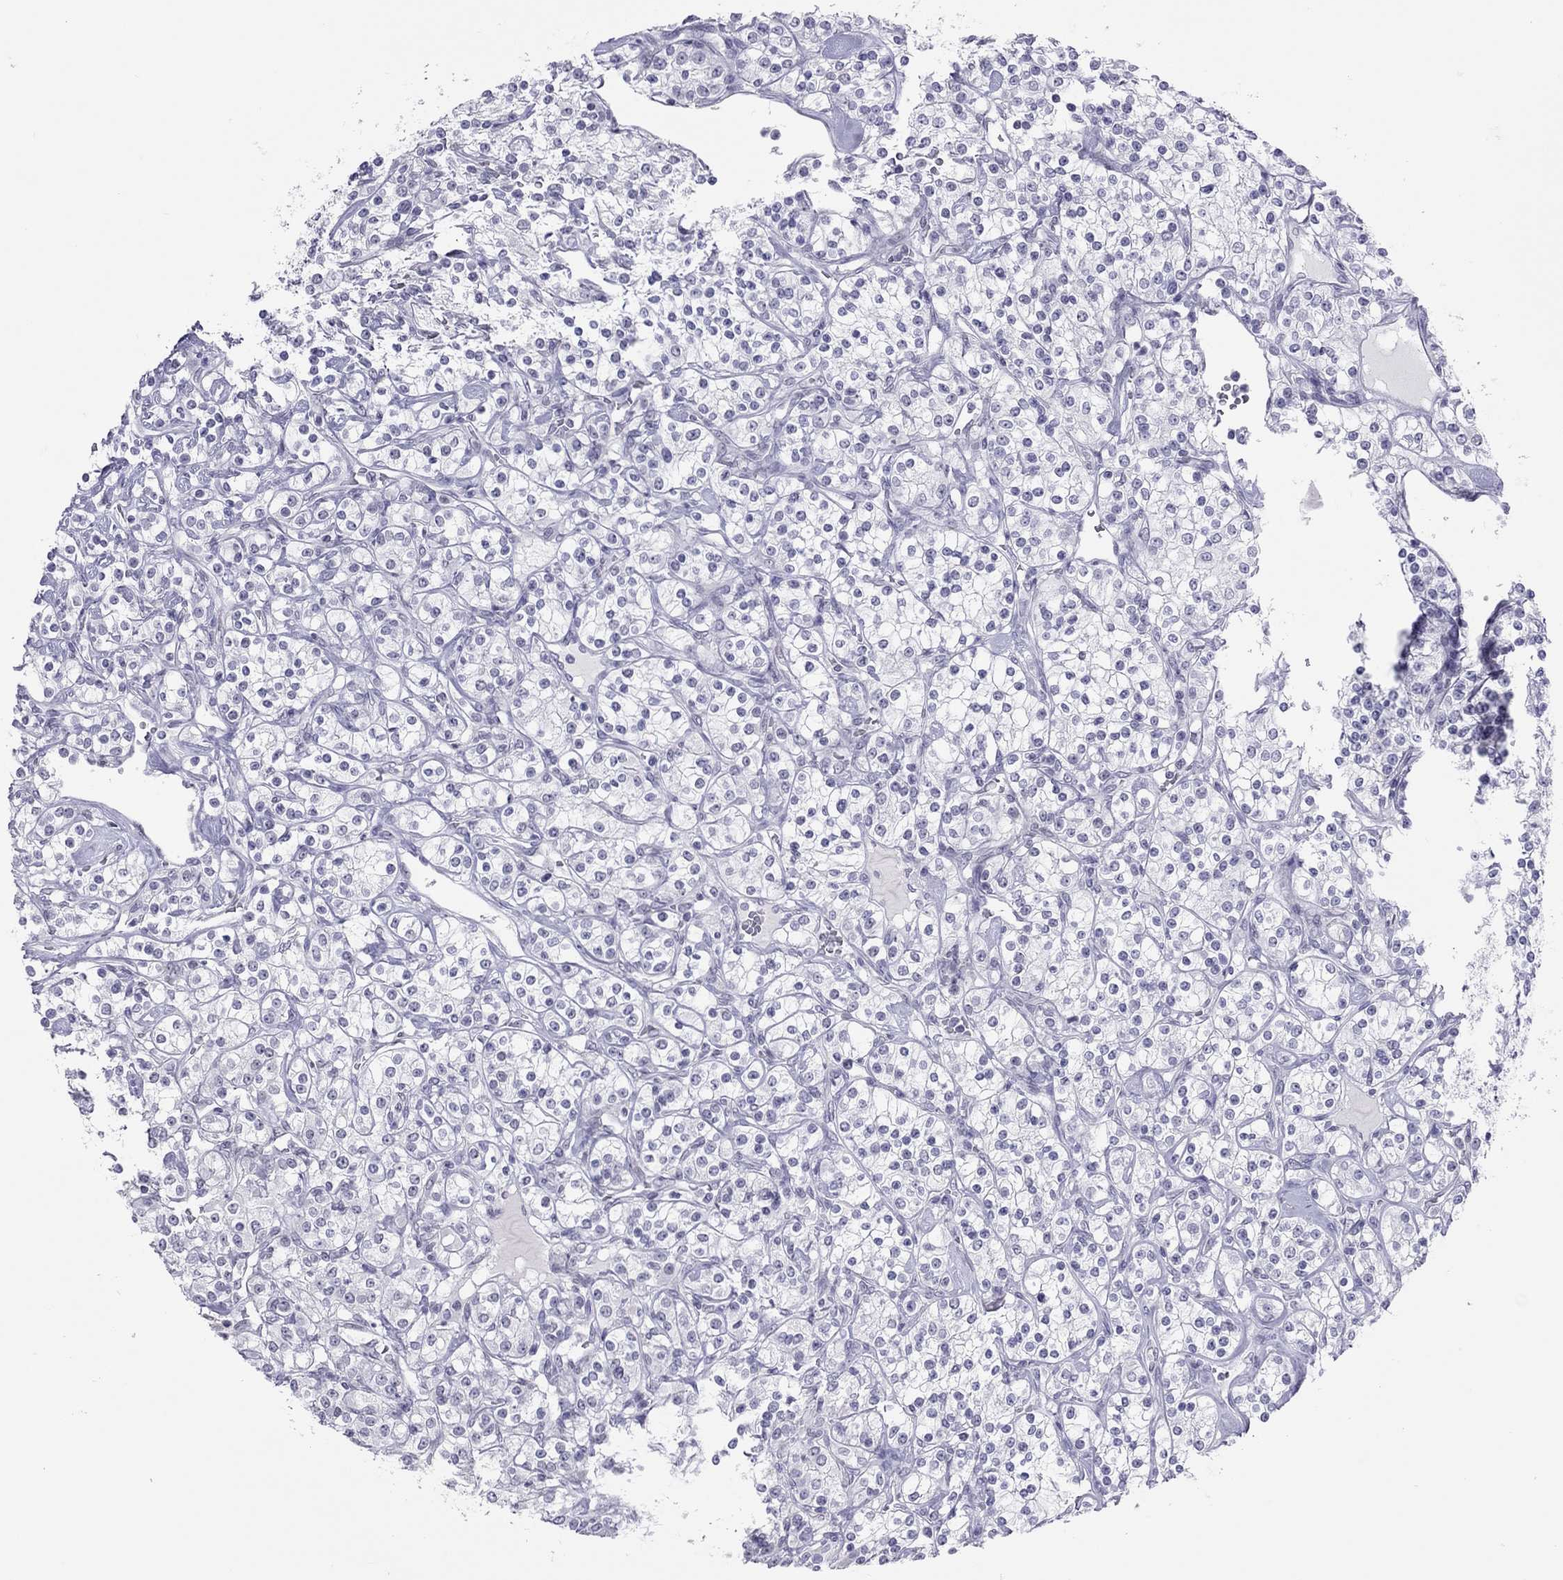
{"staining": {"intensity": "negative", "quantity": "none", "location": "none"}, "tissue": "renal cancer", "cell_type": "Tumor cells", "image_type": "cancer", "snomed": [{"axis": "morphology", "description": "Adenocarcinoma, NOS"}, {"axis": "topography", "description": "Kidney"}], "caption": "Immunohistochemistry image of neoplastic tissue: adenocarcinoma (renal) stained with DAB (3,3'-diaminobenzidine) demonstrates no significant protein positivity in tumor cells.", "gene": "JHY", "patient": {"sex": "male", "age": 77}}